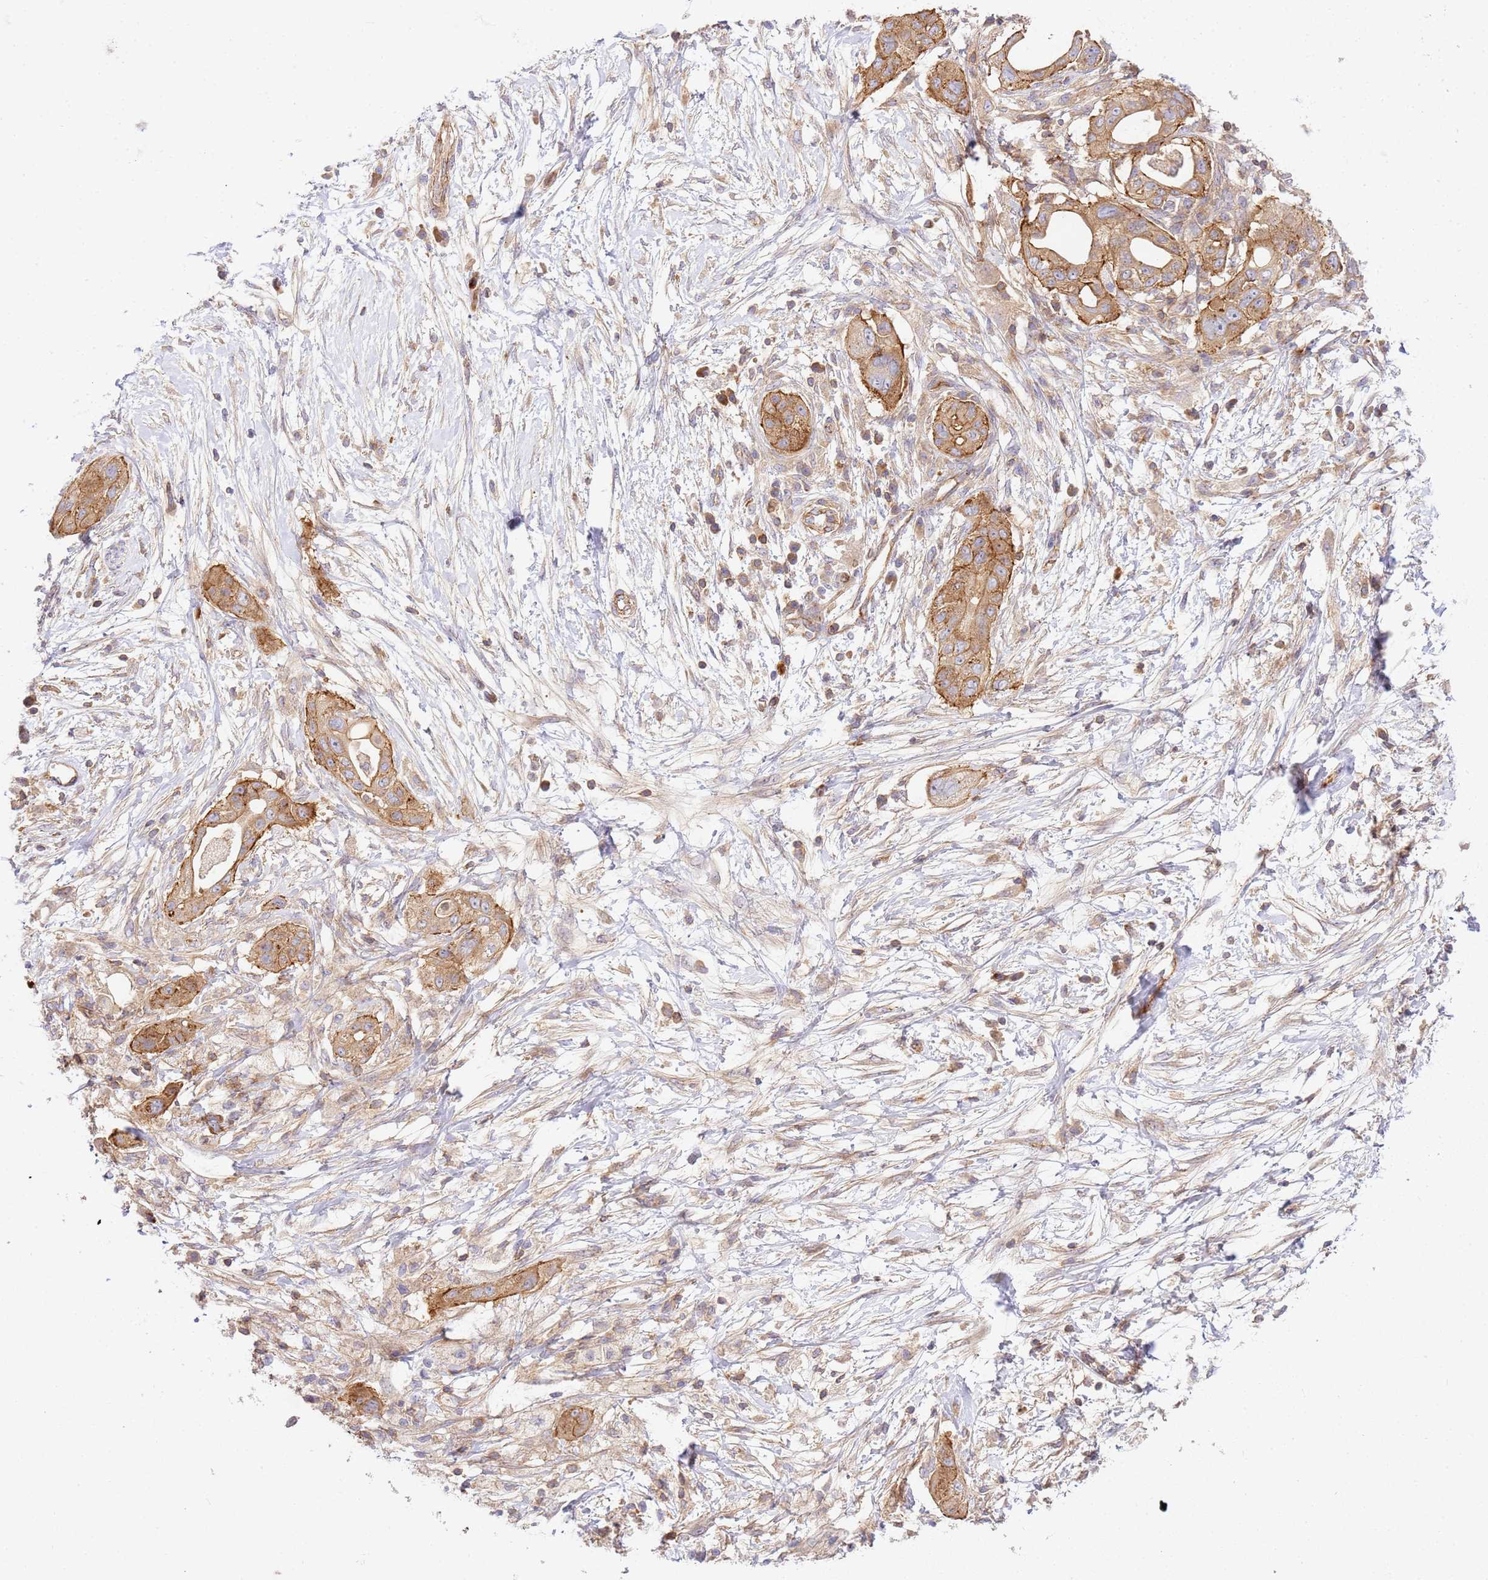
{"staining": {"intensity": "strong", "quantity": ">75%", "location": "cytoplasmic/membranous"}, "tissue": "pancreatic cancer", "cell_type": "Tumor cells", "image_type": "cancer", "snomed": [{"axis": "morphology", "description": "Adenocarcinoma, NOS"}, {"axis": "topography", "description": "Pancreas"}], "caption": "The image reveals staining of pancreatic cancer (adenocarcinoma), revealing strong cytoplasmic/membranous protein expression (brown color) within tumor cells.", "gene": "EFCAB8", "patient": {"sex": "male", "age": 68}}